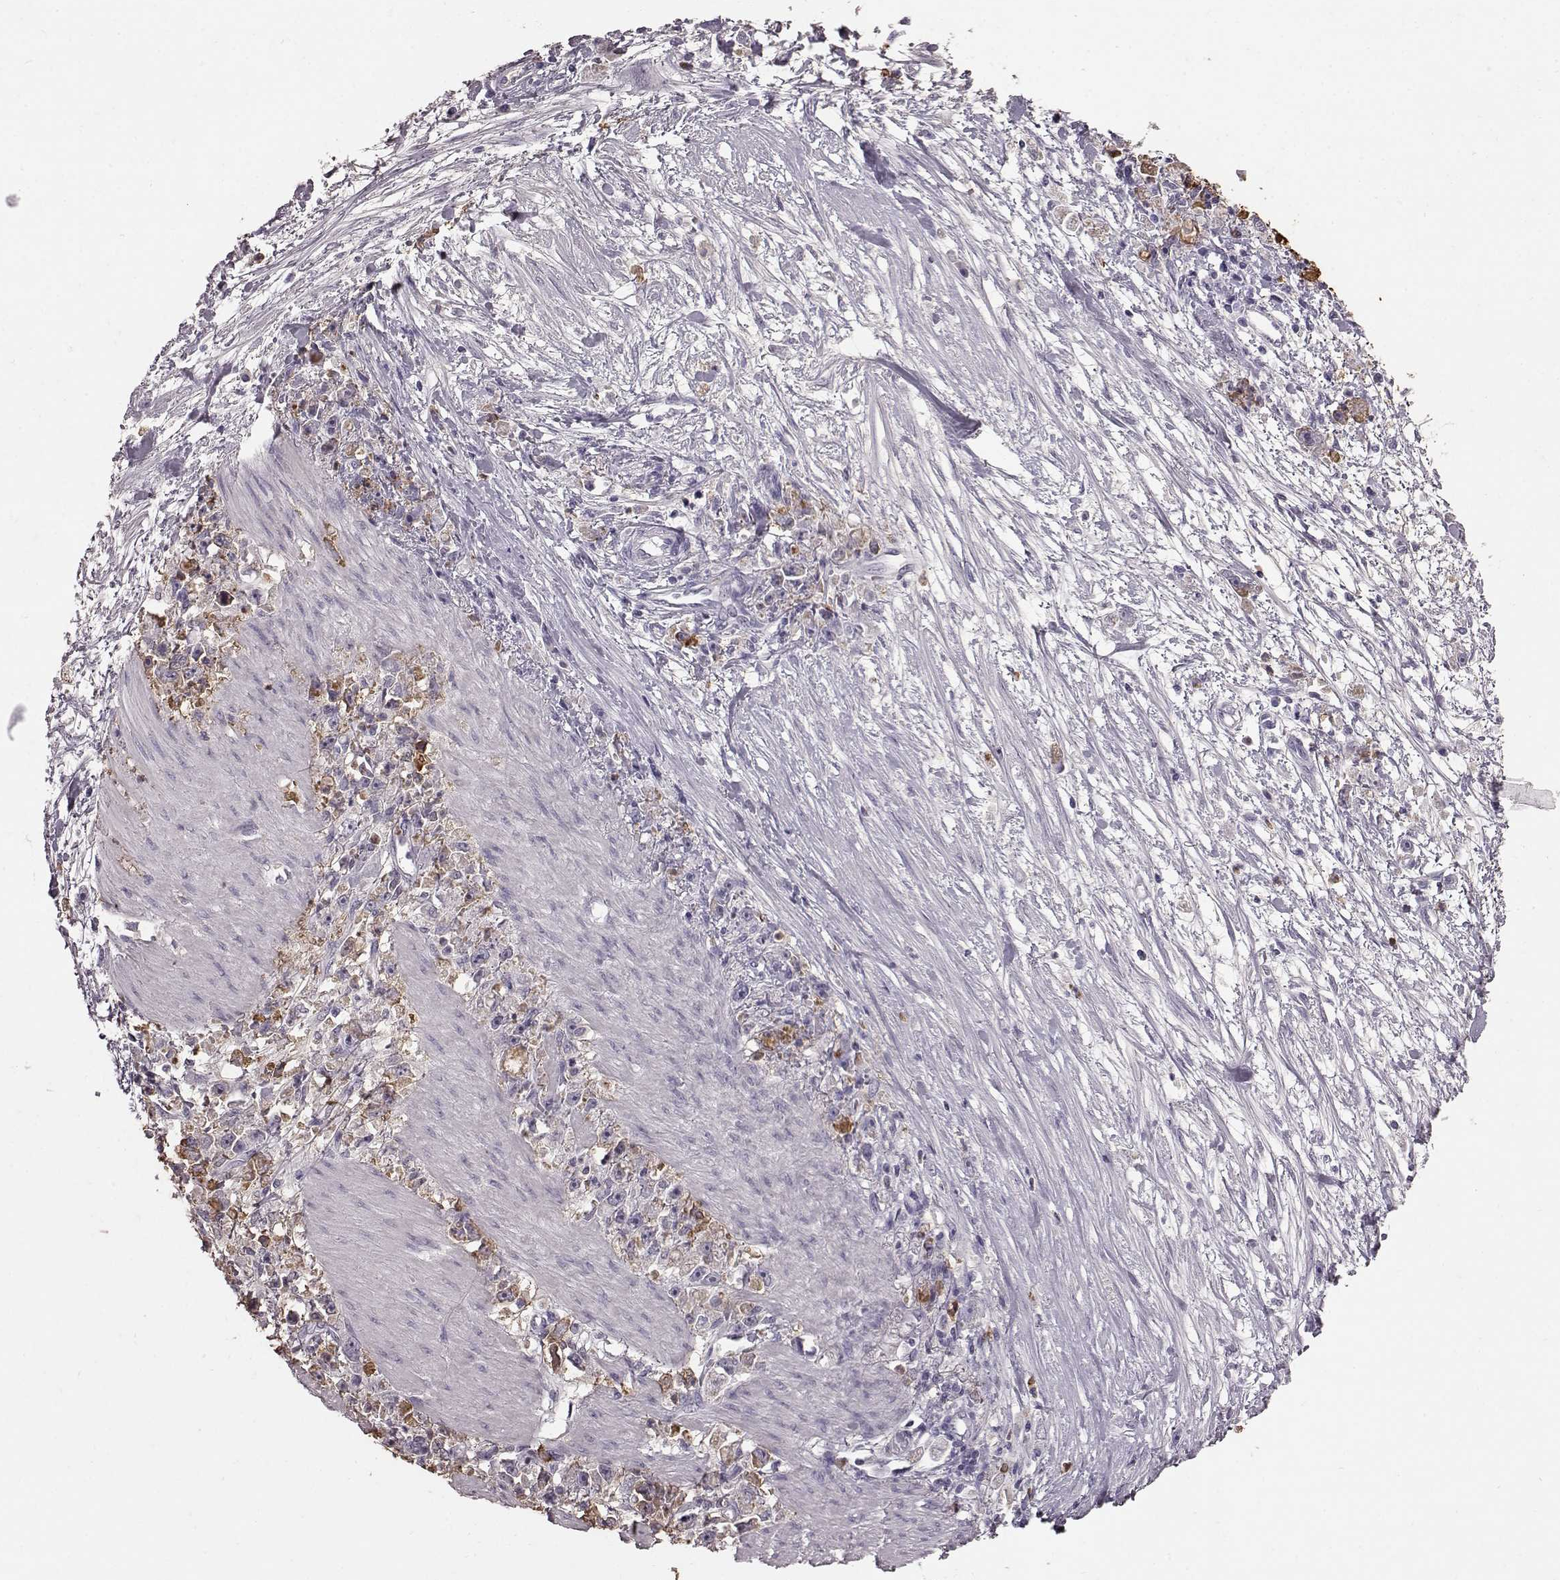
{"staining": {"intensity": "negative", "quantity": "none", "location": "none"}, "tissue": "stomach cancer", "cell_type": "Tumor cells", "image_type": "cancer", "snomed": [{"axis": "morphology", "description": "Adenocarcinoma, NOS"}, {"axis": "topography", "description": "Stomach"}], "caption": "This is a histopathology image of IHC staining of stomach adenocarcinoma, which shows no staining in tumor cells.", "gene": "FUT4", "patient": {"sex": "female", "age": 59}}